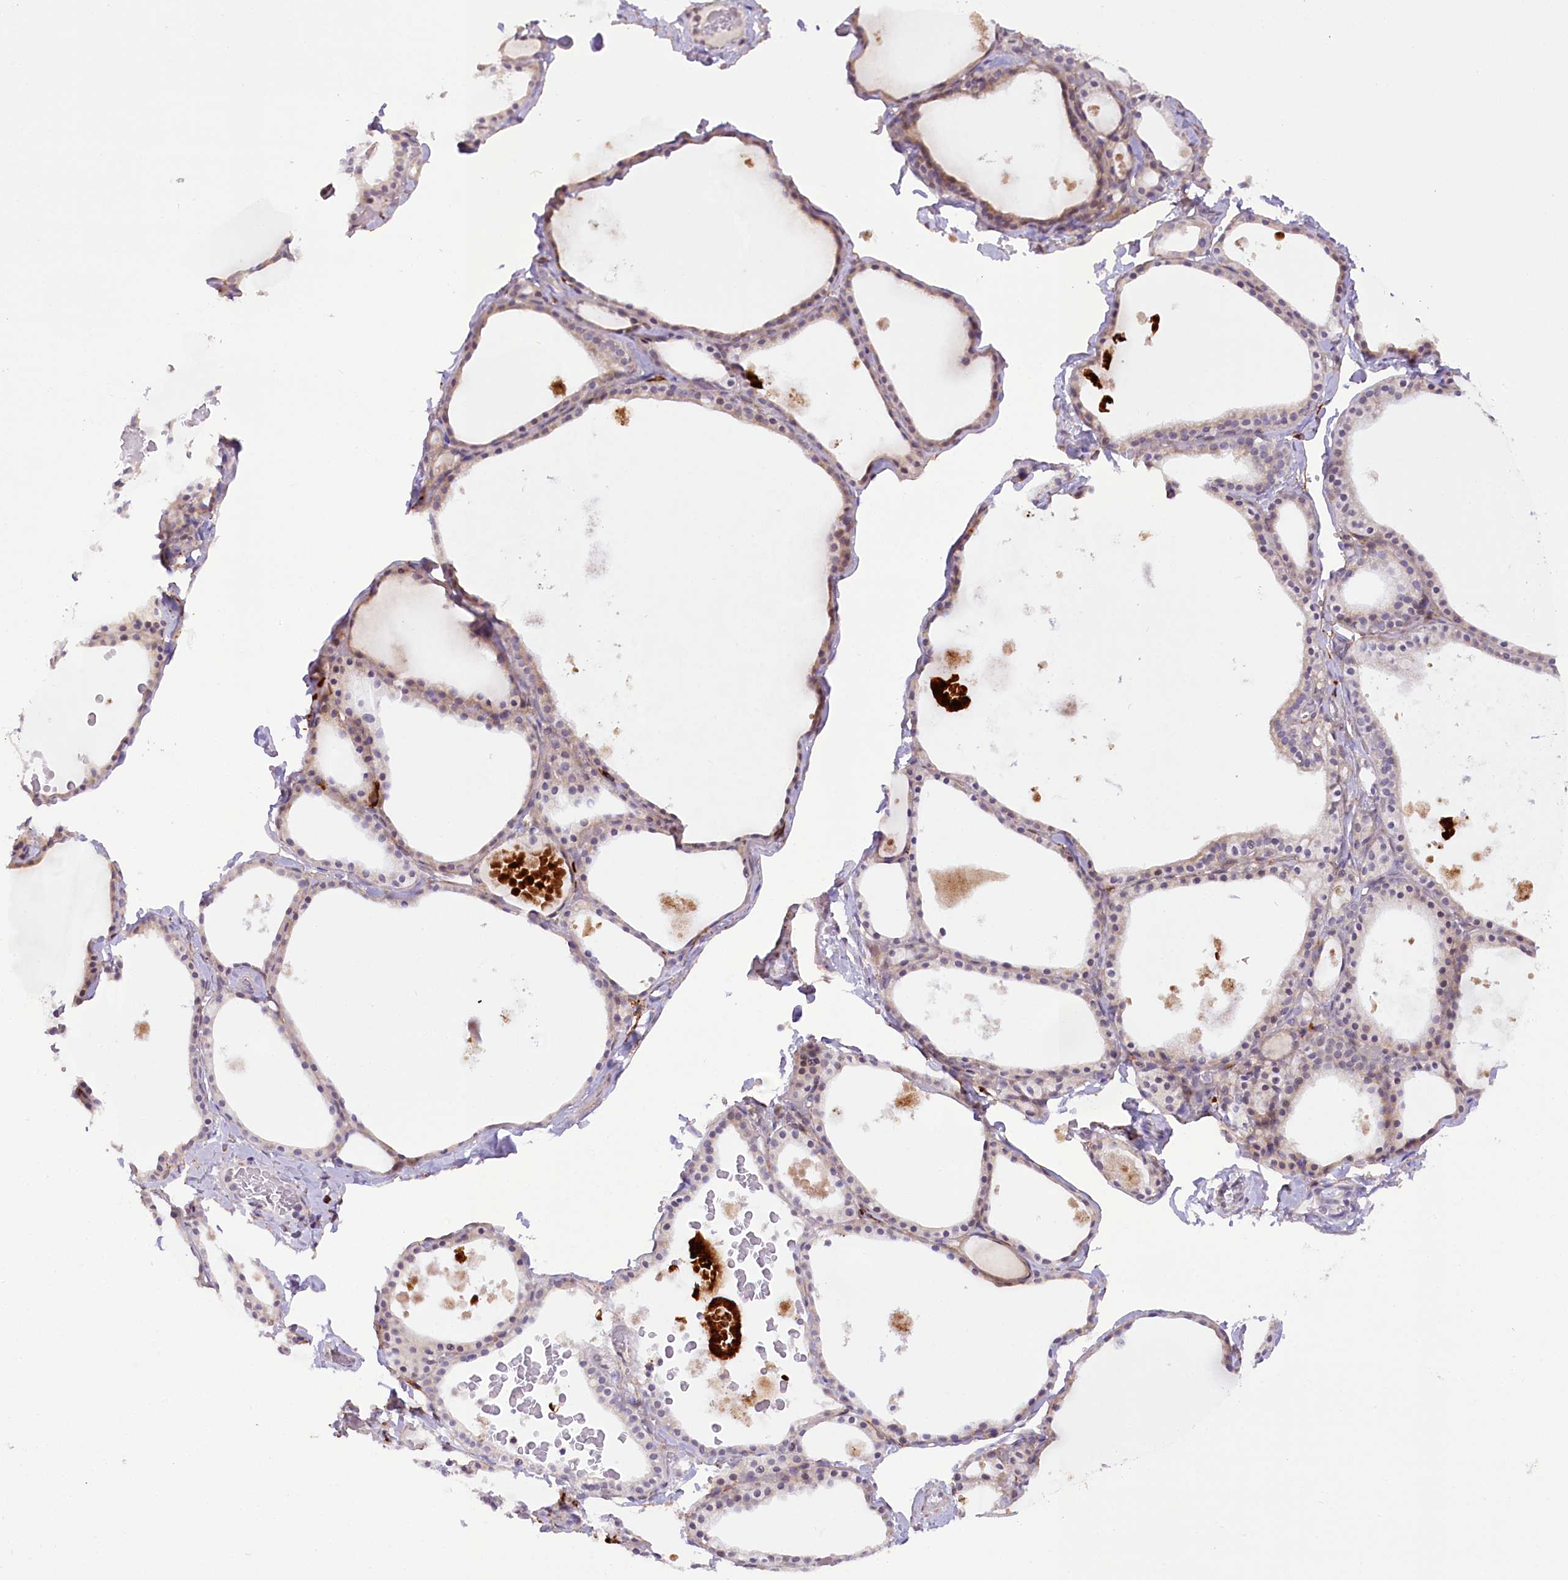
{"staining": {"intensity": "weak", "quantity": "<25%", "location": "cytoplasmic/membranous"}, "tissue": "thyroid gland", "cell_type": "Glandular cells", "image_type": "normal", "snomed": [{"axis": "morphology", "description": "Normal tissue, NOS"}, {"axis": "topography", "description": "Thyroid gland"}], "caption": "Immunohistochemistry (IHC) histopathology image of unremarkable thyroid gland stained for a protein (brown), which shows no staining in glandular cells.", "gene": "NCKAP5", "patient": {"sex": "male", "age": 56}}